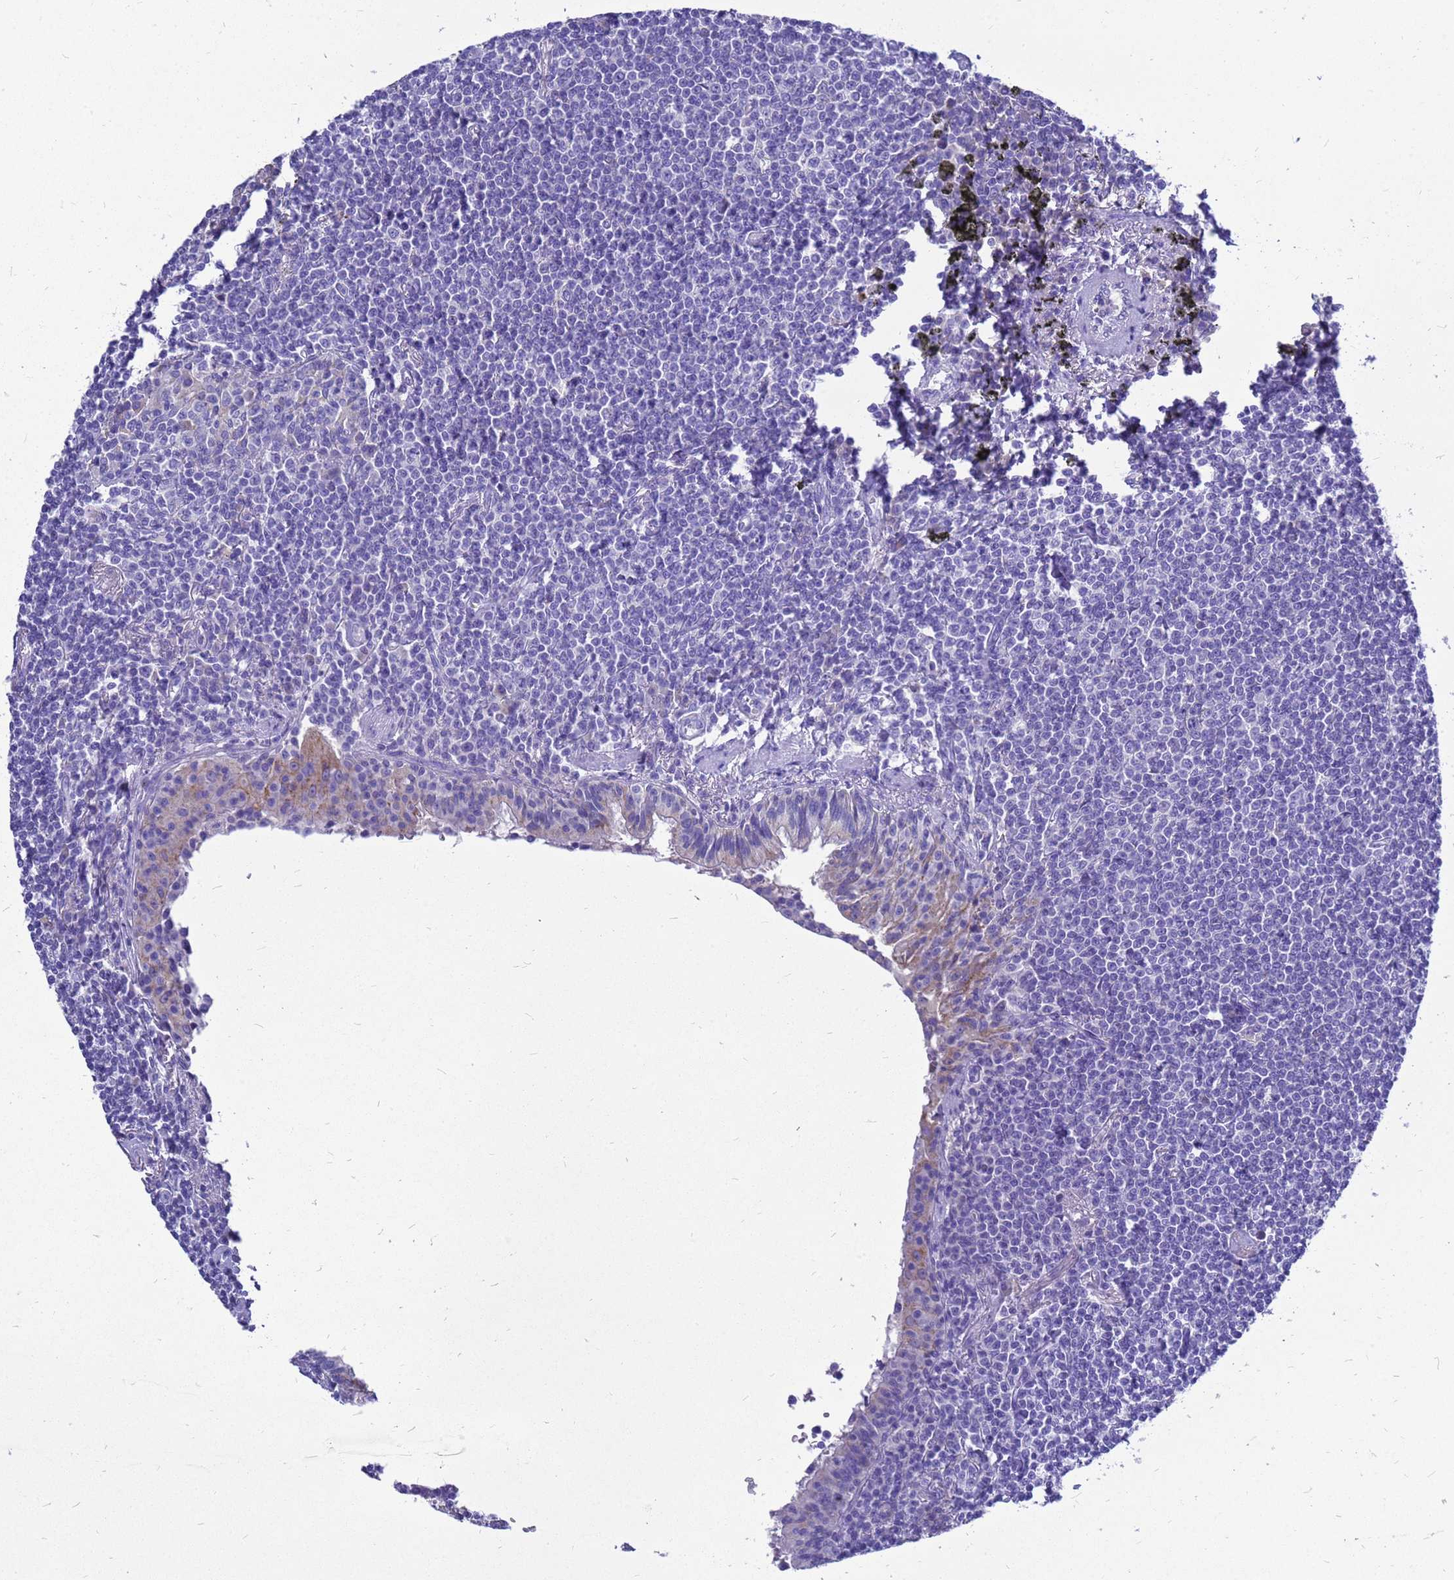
{"staining": {"intensity": "negative", "quantity": "none", "location": "none"}, "tissue": "lymphoma", "cell_type": "Tumor cells", "image_type": "cancer", "snomed": [{"axis": "morphology", "description": "Malignant lymphoma, non-Hodgkin's type, Low grade"}, {"axis": "topography", "description": "Lung"}], "caption": "Immunohistochemical staining of human low-grade malignant lymphoma, non-Hodgkin's type demonstrates no significant expression in tumor cells.", "gene": "OR52E2", "patient": {"sex": "female", "age": 71}}